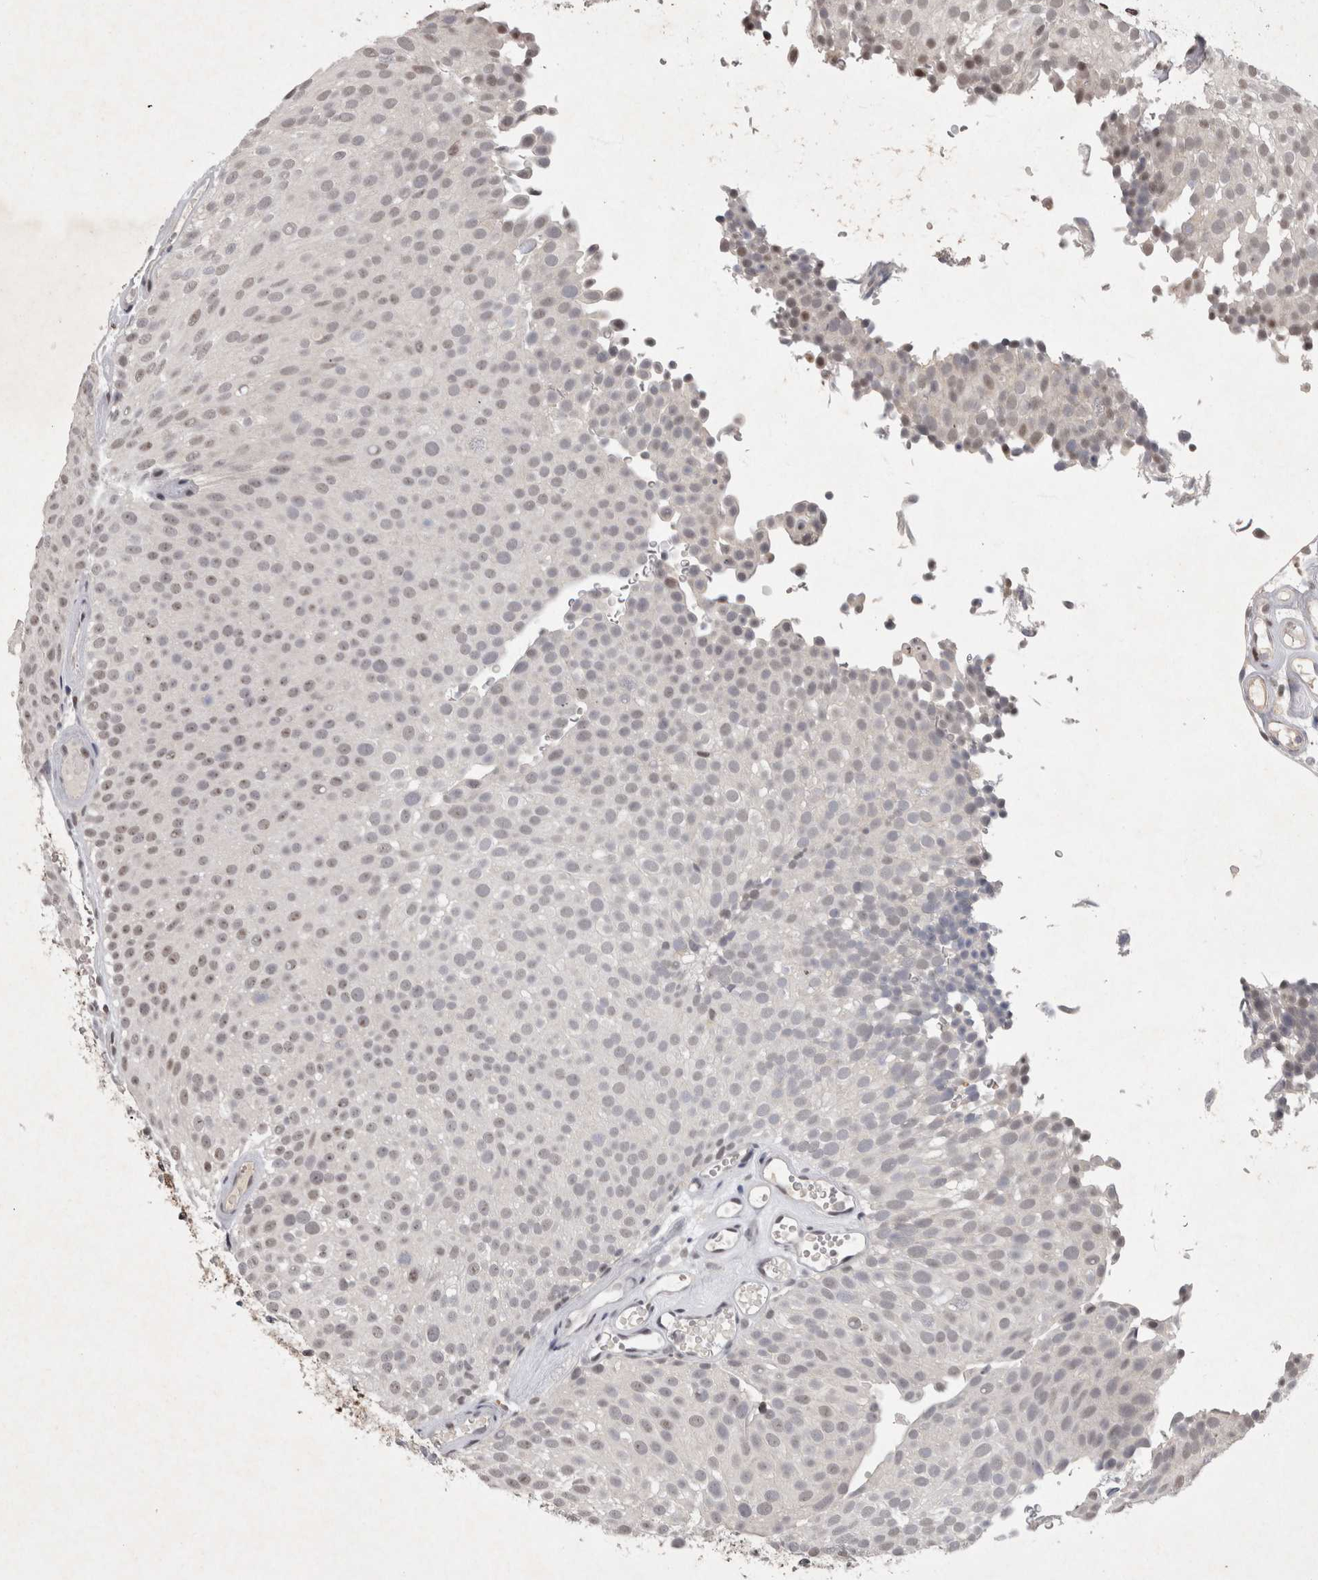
{"staining": {"intensity": "negative", "quantity": "none", "location": "none"}, "tissue": "urothelial cancer", "cell_type": "Tumor cells", "image_type": "cancer", "snomed": [{"axis": "morphology", "description": "Urothelial carcinoma, Low grade"}, {"axis": "topography", "description": "Urinary bladder"}], "caption": "There is no significant expression in tumor cells of urothelial carcinoma (low-grade).", "gene": "XRCC5", "patient": {"sex": "male", "age": 78}}